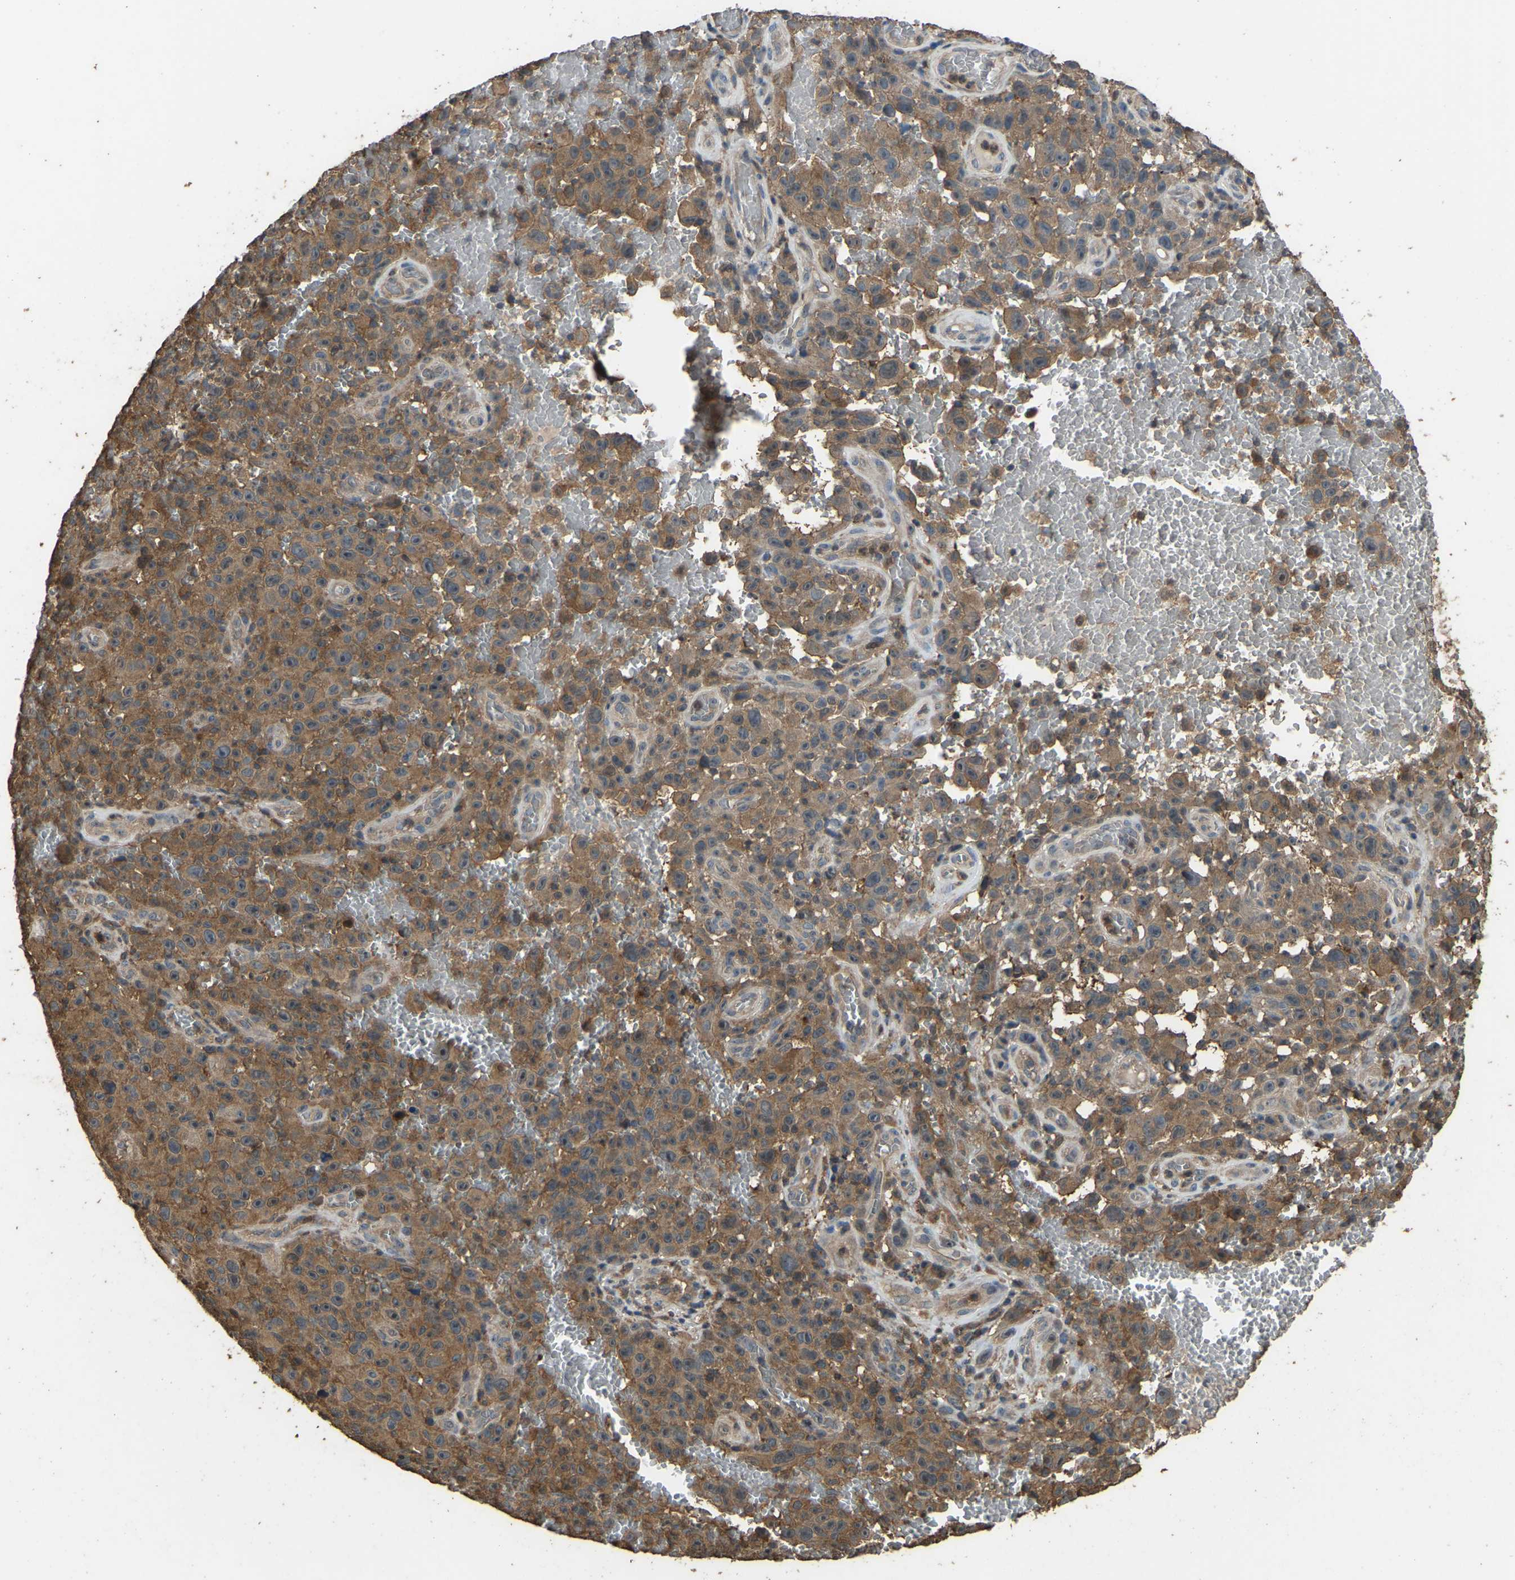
{"staining": {"intensity": "moderate", "quantity": ">75%", "location": "cytoplasmic/membranous"}, "tissue": "melanoma", "cell_type": "Tumor cells", "image_type": "cancer", "snomed": [{"axis": "morphology", "description": "Malignant melanoma, NOS"}, {"axis": "topography", "description": "Skin"}], "caption": "This micrograph shows melanoma stained with immunohistochemistry to label a protein in brown. The cytoplasmic/membranous of tumor cells show moderate positivity for the protein. Nuclei are counter-stained blue.", "gene": "FHIT", "patient": {"sex": "female", "age": 82}}